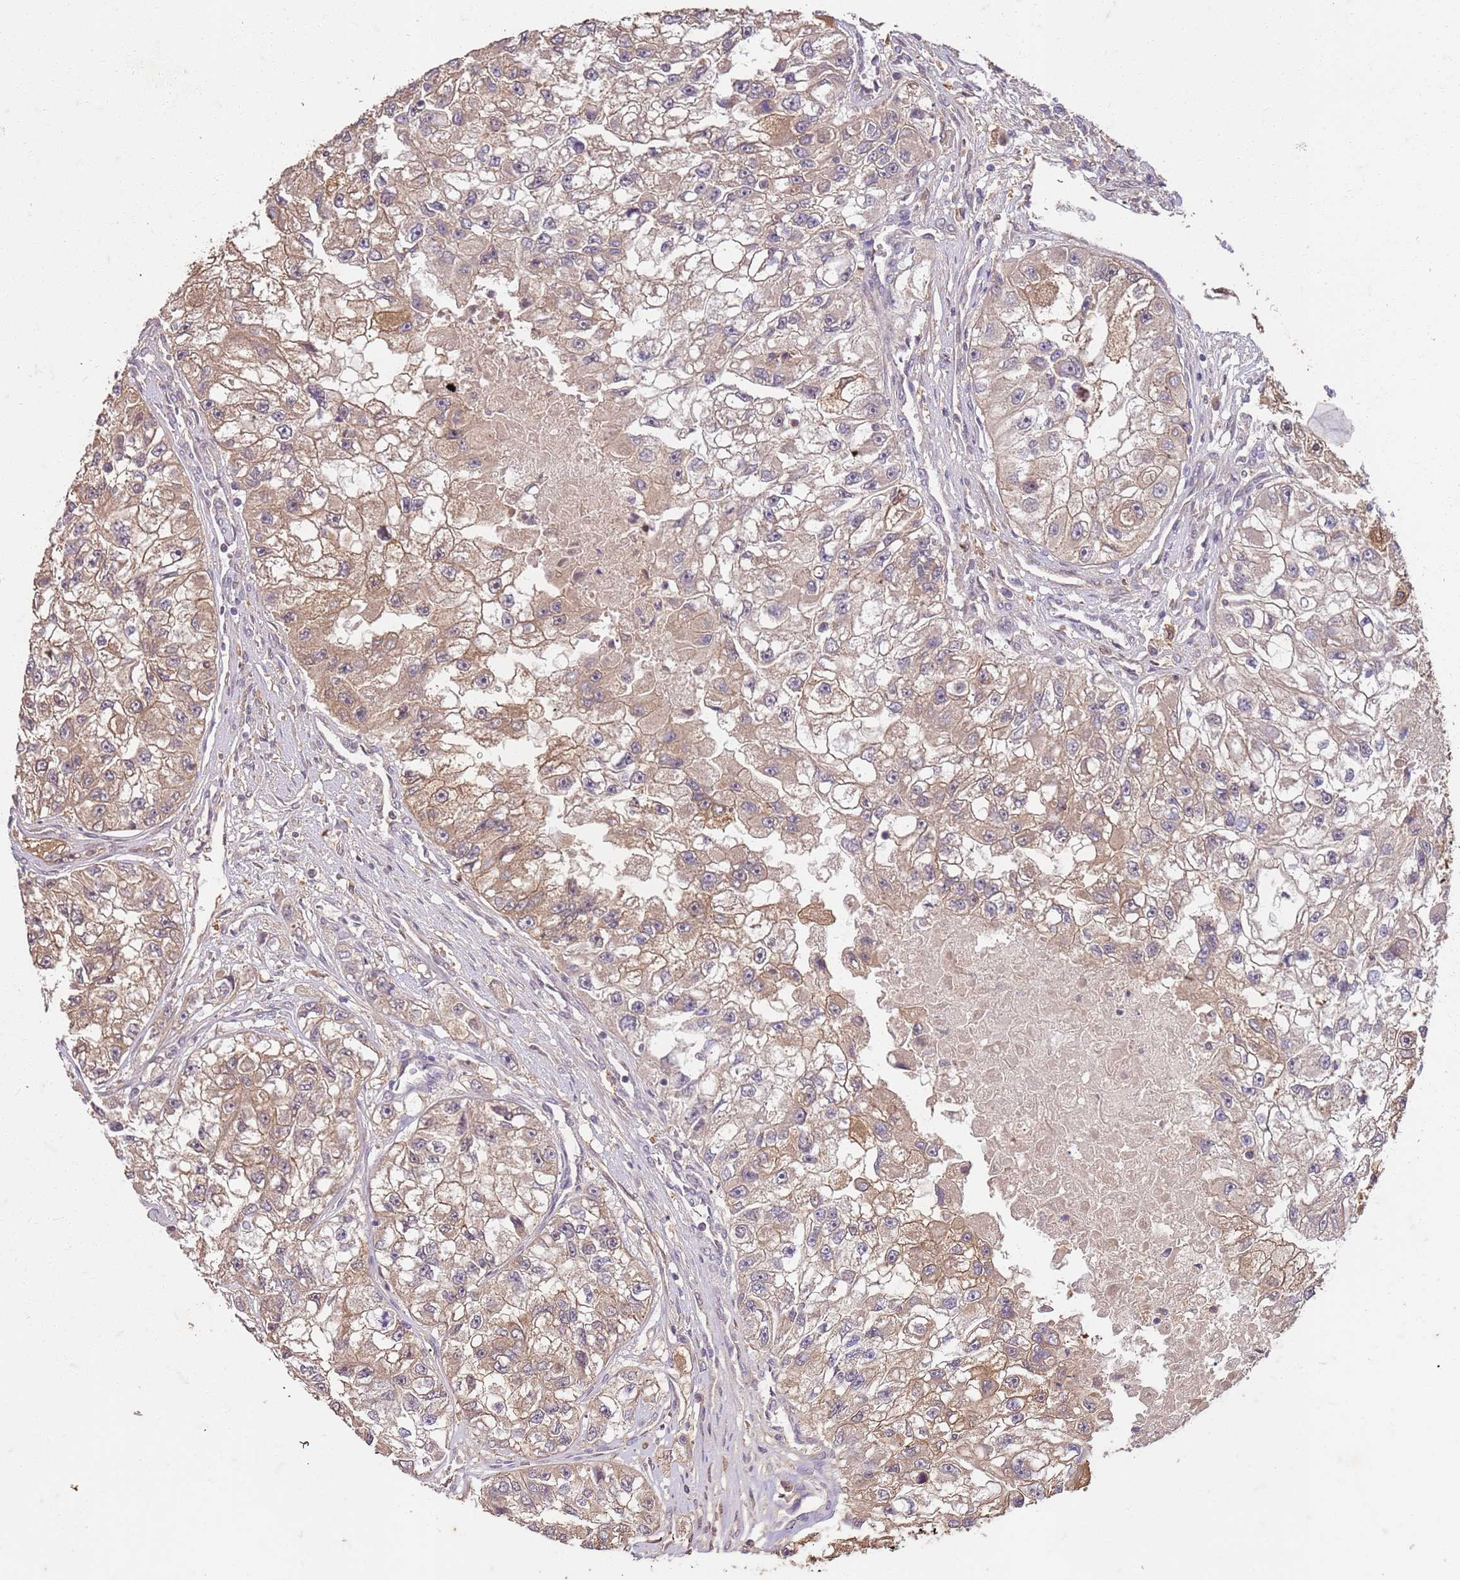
{"staining": {"intensity": "moderate", "quantity": "25%-75%", "location": "cytoplasmic/membranous"}, "tissue": "renal cancer", "cell_type": "Tumor cells", "image_type": "cancer", "snomed": [{"axis": "morphology", "description": "Adenocarcinoma, NOS"}, {"axis": "topography", "description": "Kidney"}], "caption": "Human renal cancer stained with a brown dye displays moderate cytoplasmic/membranous positive expression in about 25%-75% of tumor cells.", "gene": "UBE3A", "patient": {"sex": "male", "age": 63}}